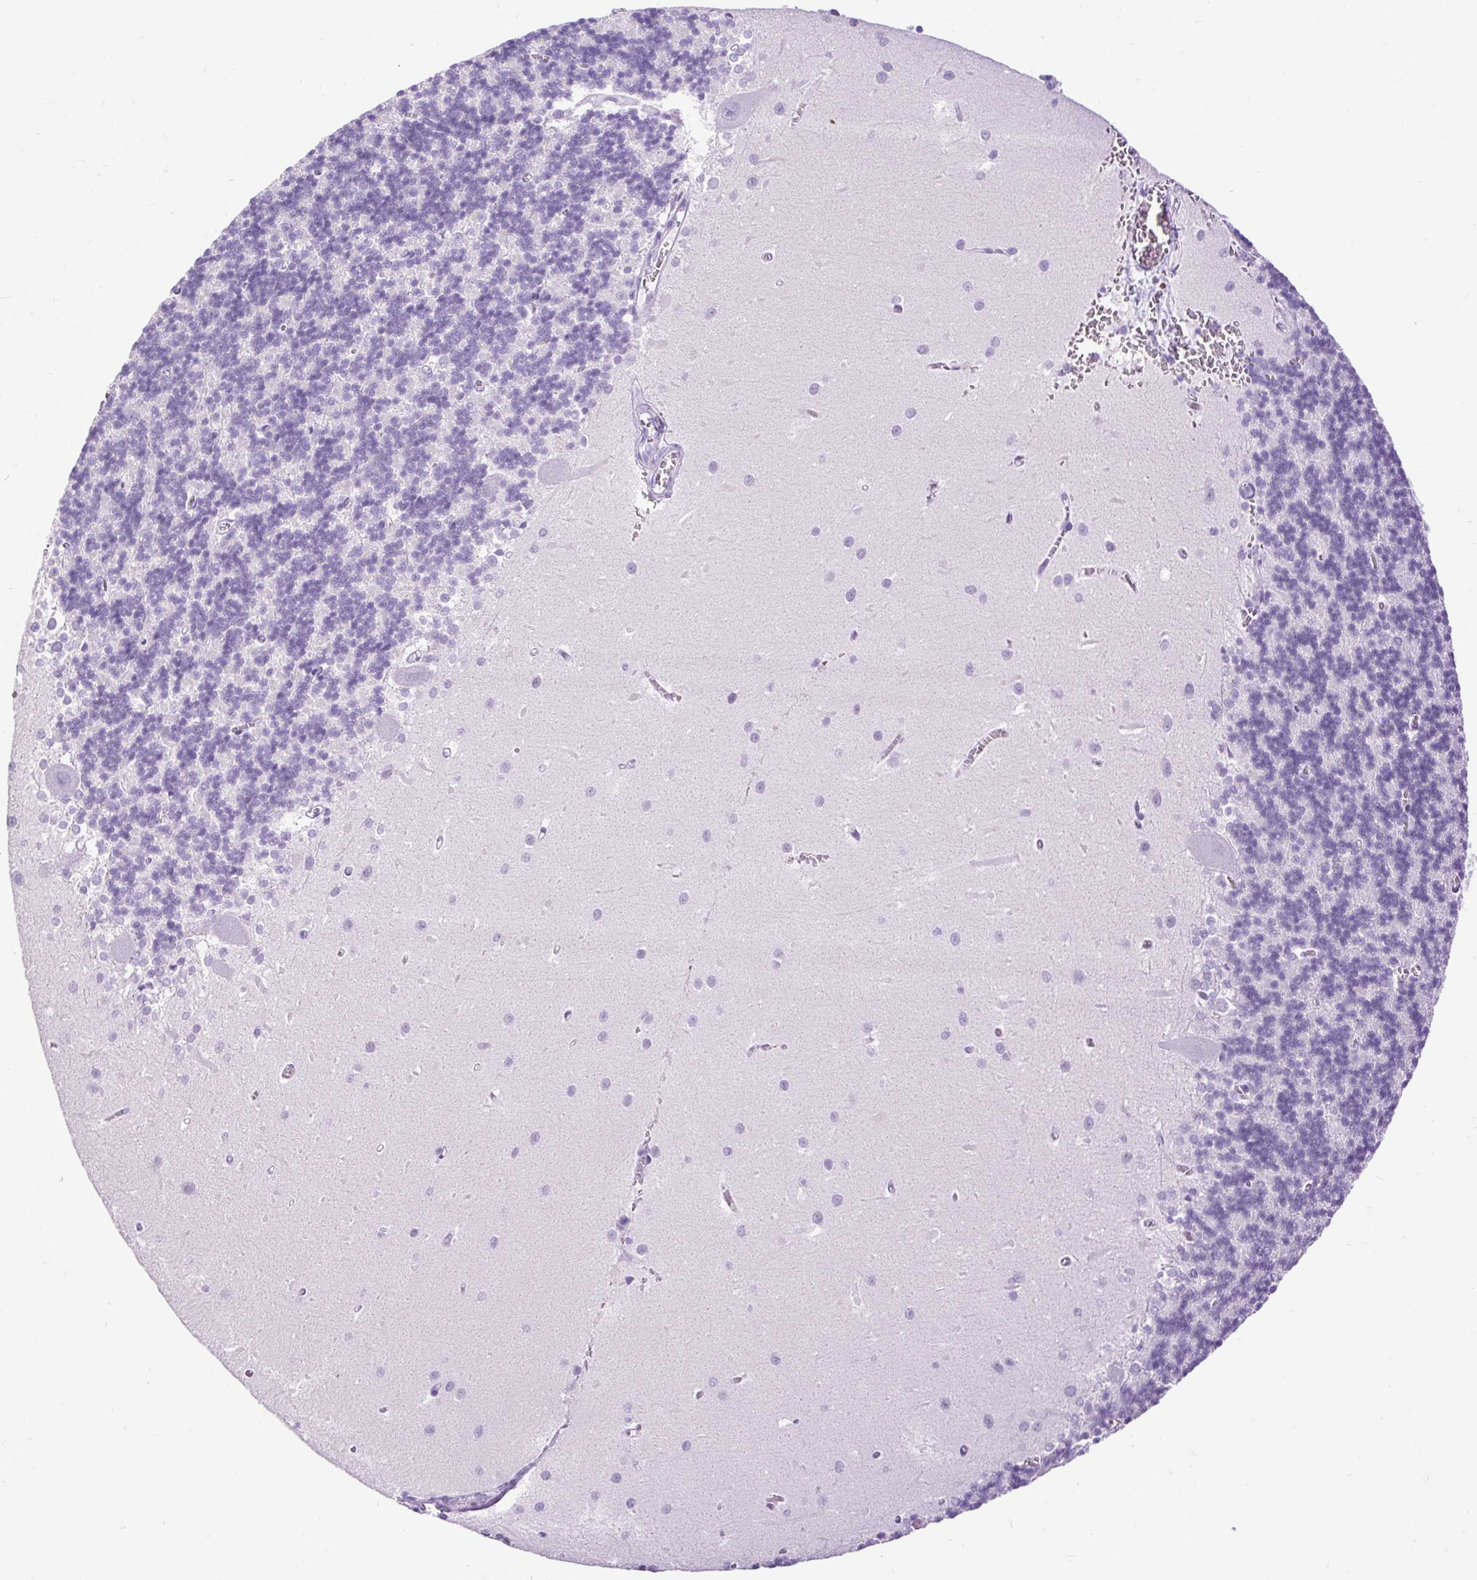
{"staining": {"intensity": "negative", "quantity": "none", "location": "none"}, "tissue": "cerebellum", "cell_type": "Cells in granular layer", "image_type": "normal", "snomed": [{"axis": "morphology", "description": "Normal tissue, NOS"}, {"axis": "topography", "description": "Cerebellum"}], "caption": "High magnification brightfield microscopy of benign cerebellum stained with DAB (3,3'-diaminobenzidine) (brown) and counterstained with hematoxylin (blue): cells in granular layer show no significant staining.", "gene": "RACGAP1", "patient": {"sex": "male", "age": 37}}